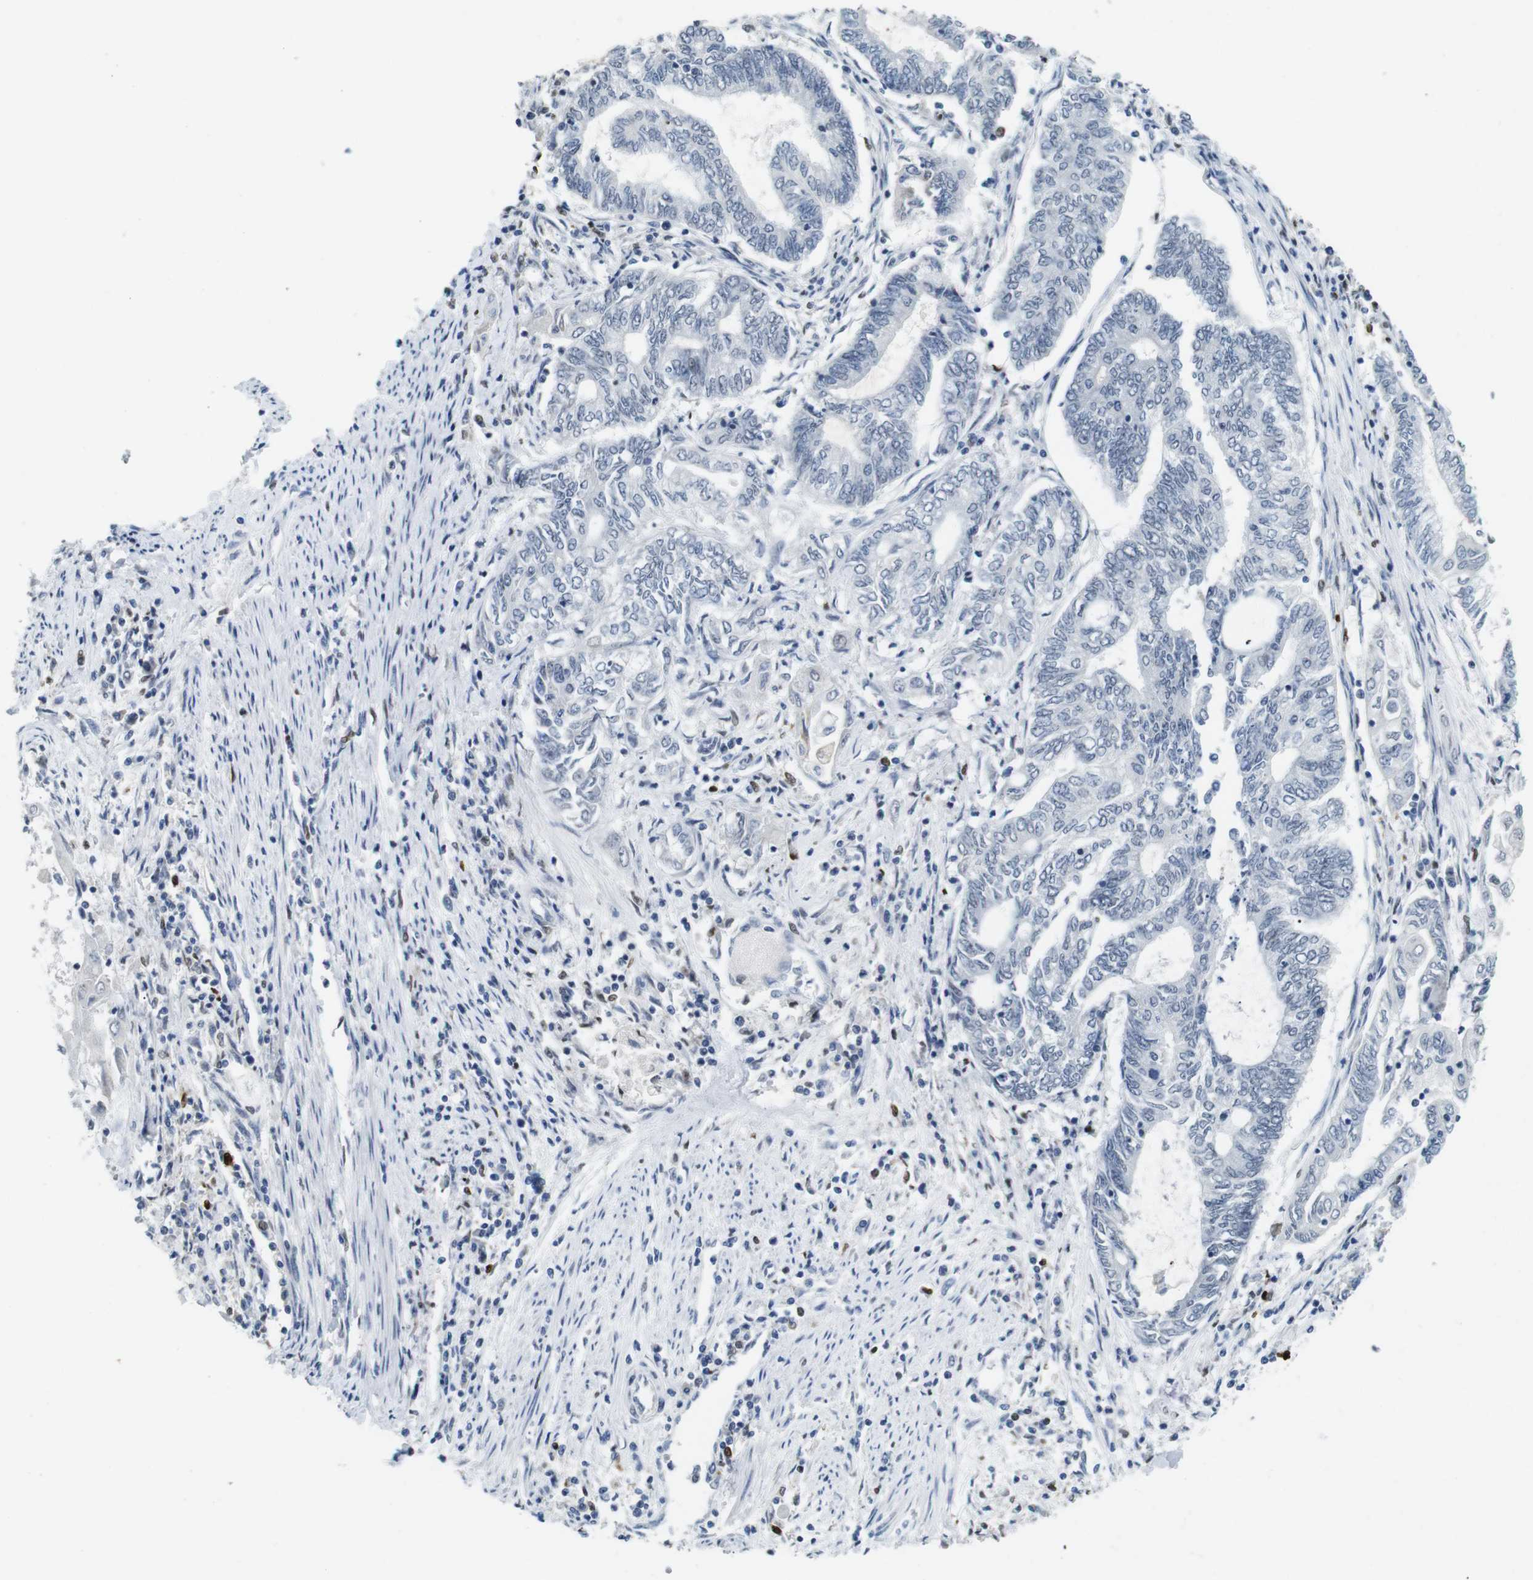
{"staining": {"intensity": "negative", "quantity": "none", "location": "none"}, "tissue": "endometrial cancer", "cell_type": "Tumor cells", "image_type": "cancer", "snomed": [{"axis": "morphology", "description": "Adenocarcinoma, NOS"}, {"axis": "topography", "description": "Uterus"}, {"axis": "topography", "description": "Endometrium"}], "caption": "Immunohistochemistry of adenocarcinoma (endometrial) reveals no expression in tumor cells.", "gene": "IRF8", "patient": {"sex": "female", "age": 70}}